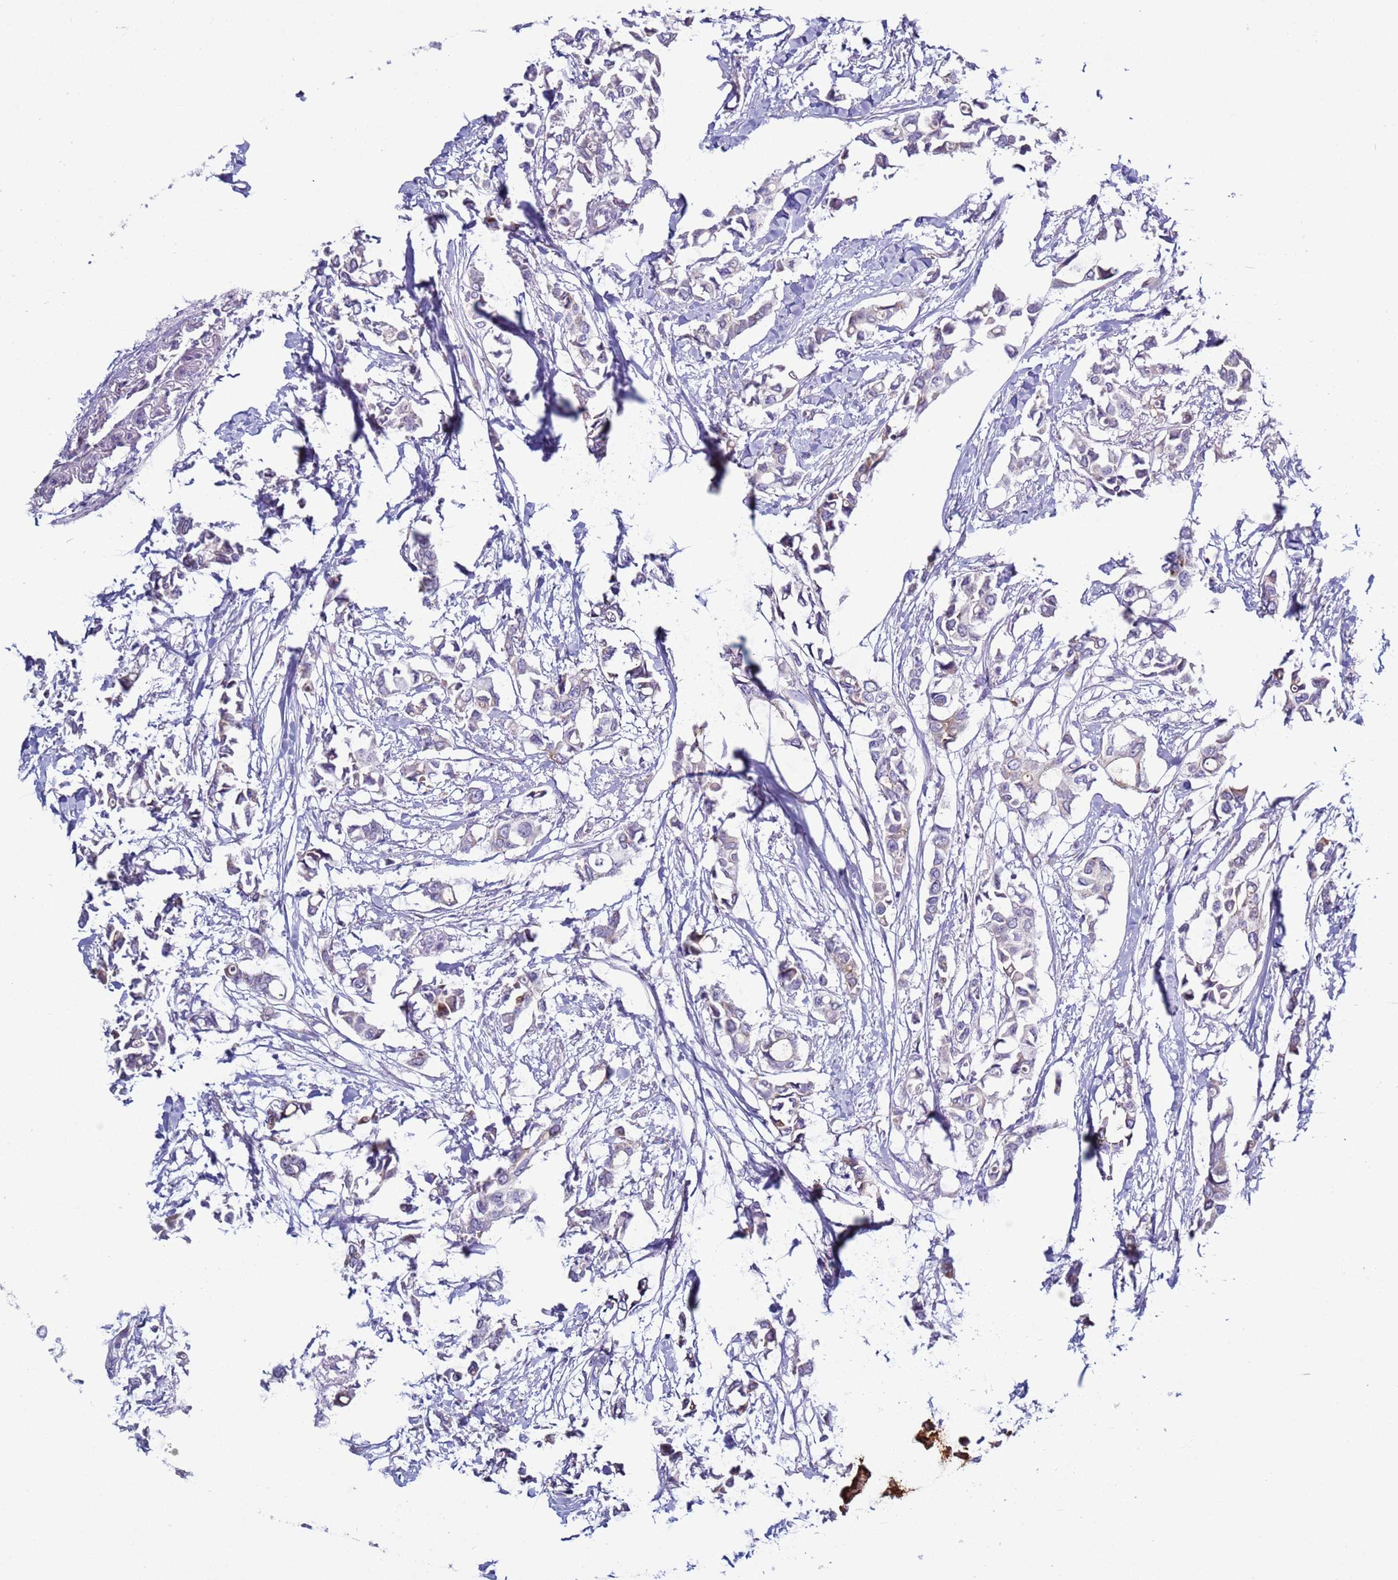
{"staining": {"intensity": "weak", "quantity": "<25%", "location": "cytoplasmic/membranous"}, "tissue": "breast cancer", "cell_type": "Tumor cells", "image_type": "cancer", "snomed": [{"axis": "morphology", "description": "Duct carcinoma"}, {"axis": "topography", "description": "Breast"}], "caption": "Protein analysis of breast invasive ductal carcinoma displays no significant expression in tumor cells. (IHC, brightfield microscopy, high magnification).", "gene": "ABHD17B", "patient": {"sex": "female", "age": 41}}